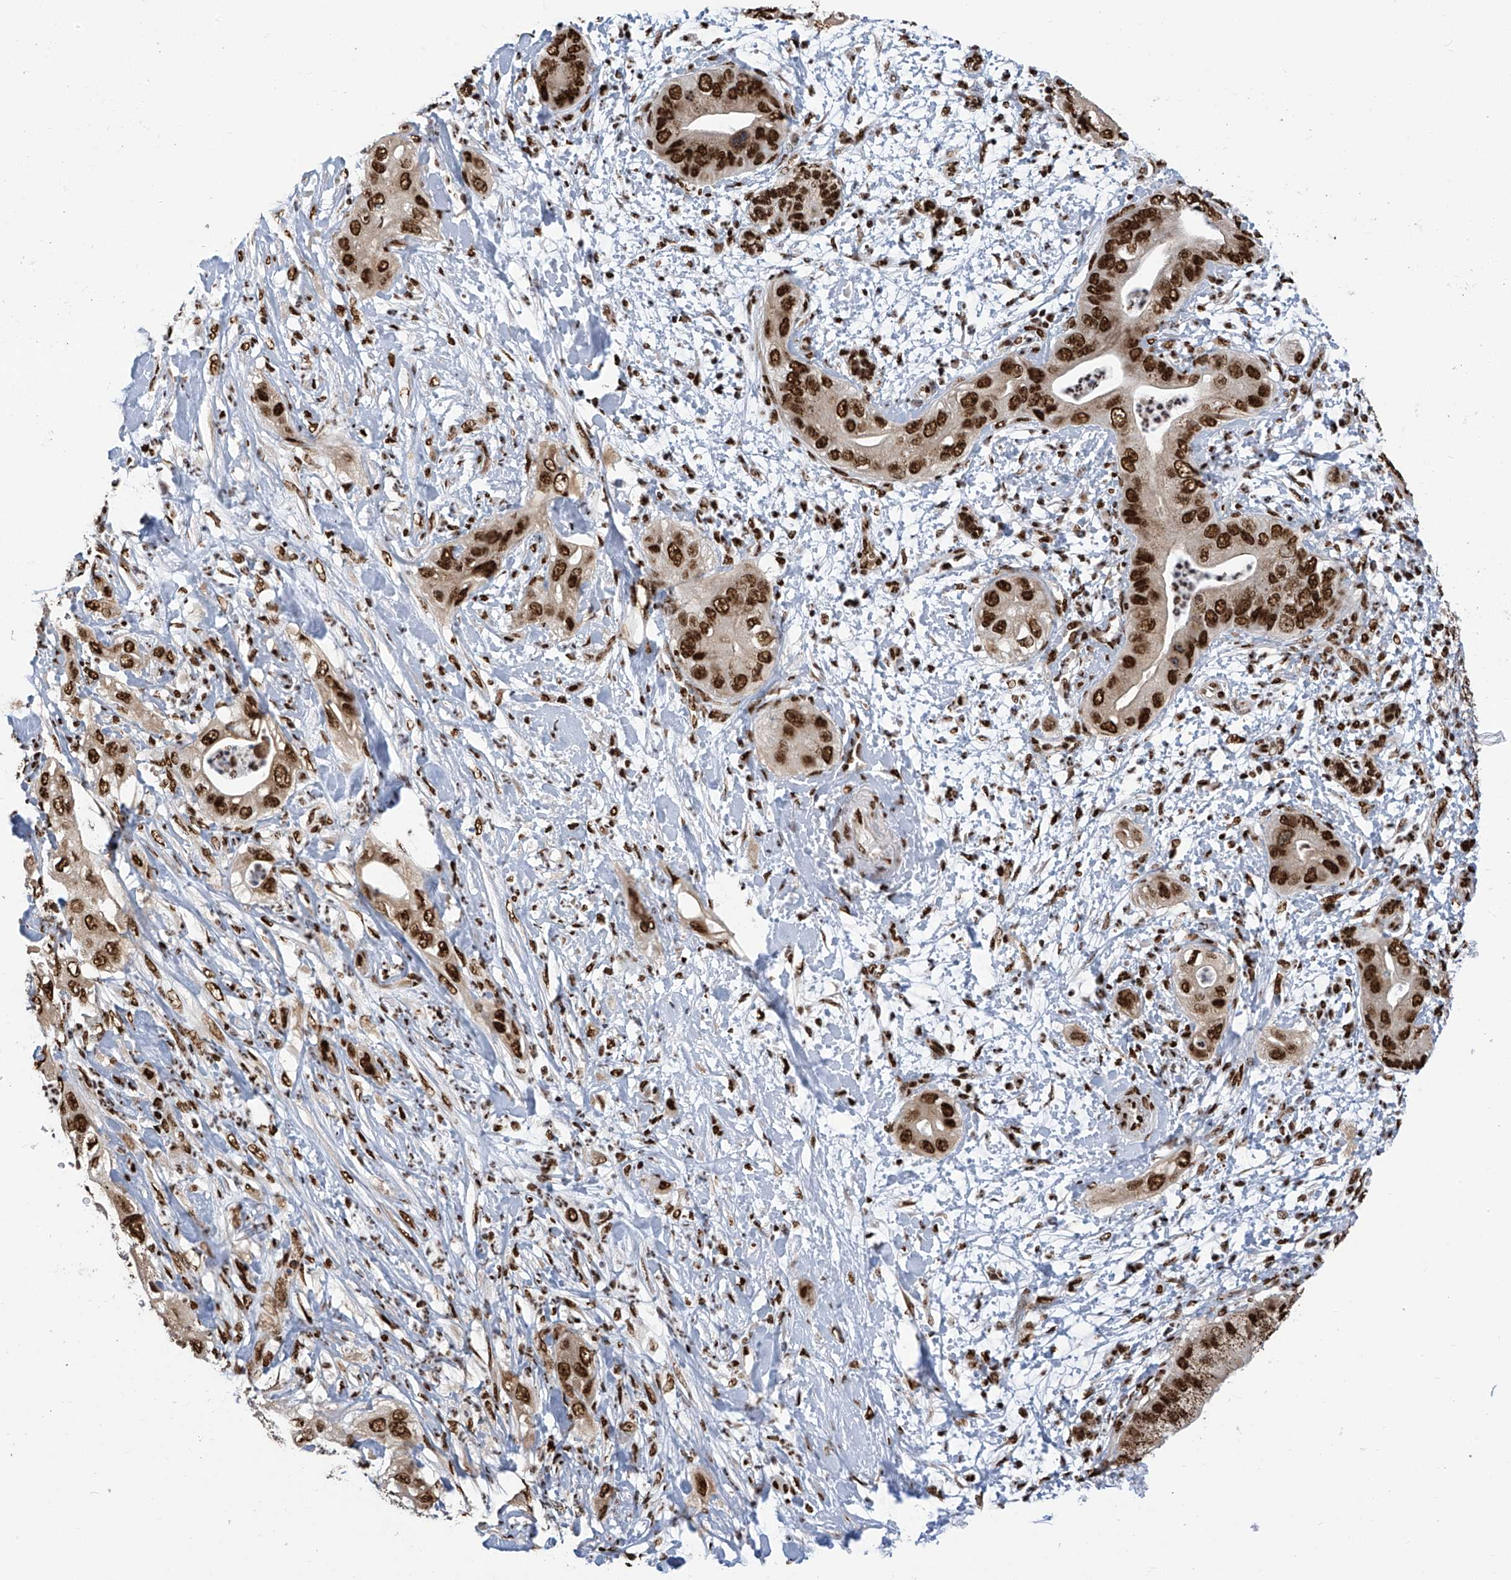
{"staining": {"intensity": "strong", "quantity": ">75%", "location": "nuclear"}, "tissue": "pancreatic cancer", "cell_type": "Tumor cells", "image_type": "cancer", "snomed": [{"axis": "morphology", "description": "Adenocarcinoma, NOS"}, {"axis": "topography", "description": "Pancreas"}], "caption": "Tumor cells exhibit high levels of strong nuclear staining in about >75% of cells in pancreatic cancer. (DAB IHC with brightfield microscopy, high magnification).", "gene": "APLF", "patient": {"sex": "female", "age": 78}}